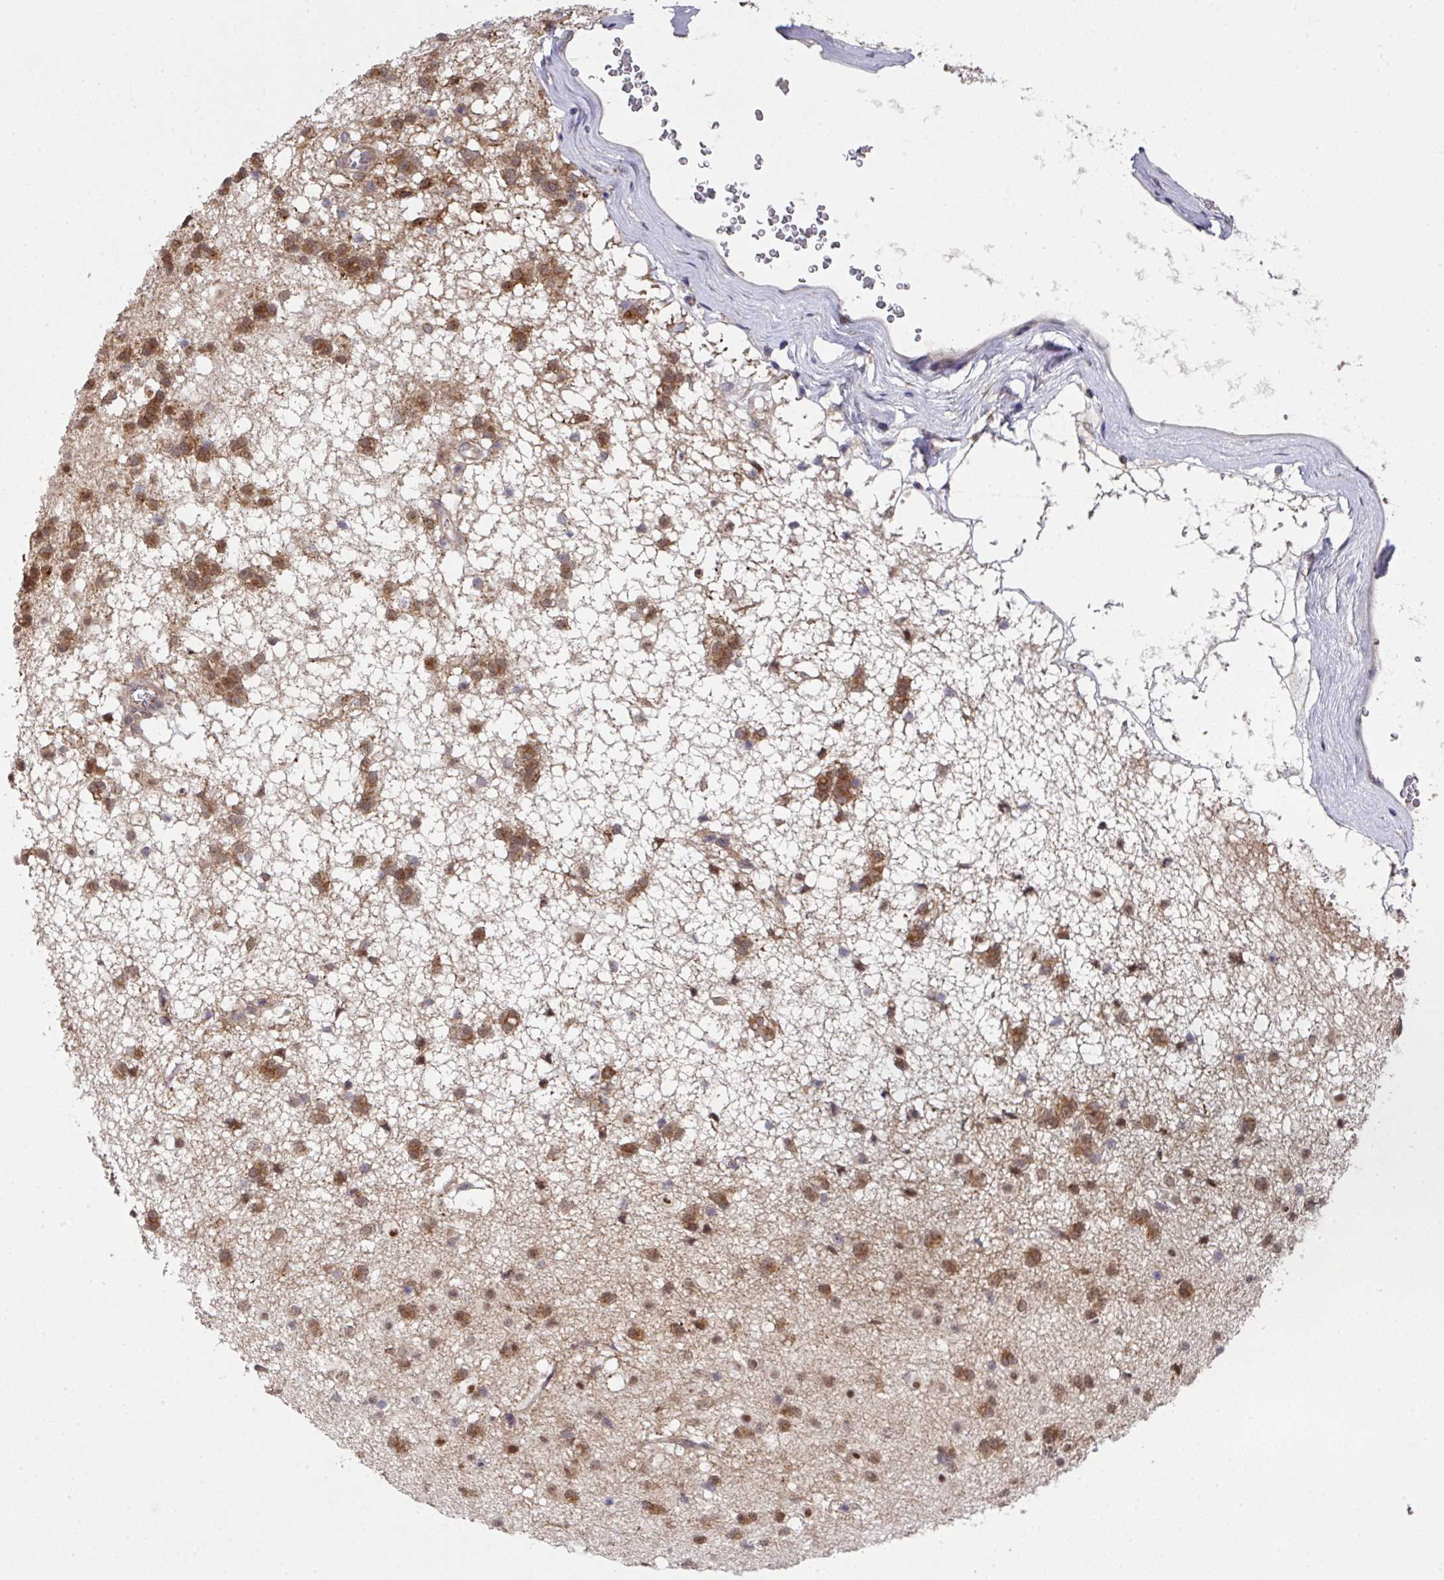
{"staining": {"intensity": "moderate", "quantity": "25%-75%", "location": "cytoplasmic/membranous"}, "tissue": "caudate", "cell_type": "Glial cells", "image_type": "normal", "snomed": [{"axis": "morphology", "description": "Normal tissue, NOS"}, {"axis": "topography", "description": "Lateral ventricle wall"}], "caption": "This micrograph exhibits IHC staining of unremarkable human caudate, with medium moderate cytoplasmic/membranous expression in approximately 25%-75% of glial cells.", "gene": "CAMLG", "patient": {"sex": "male", "age": 58}}